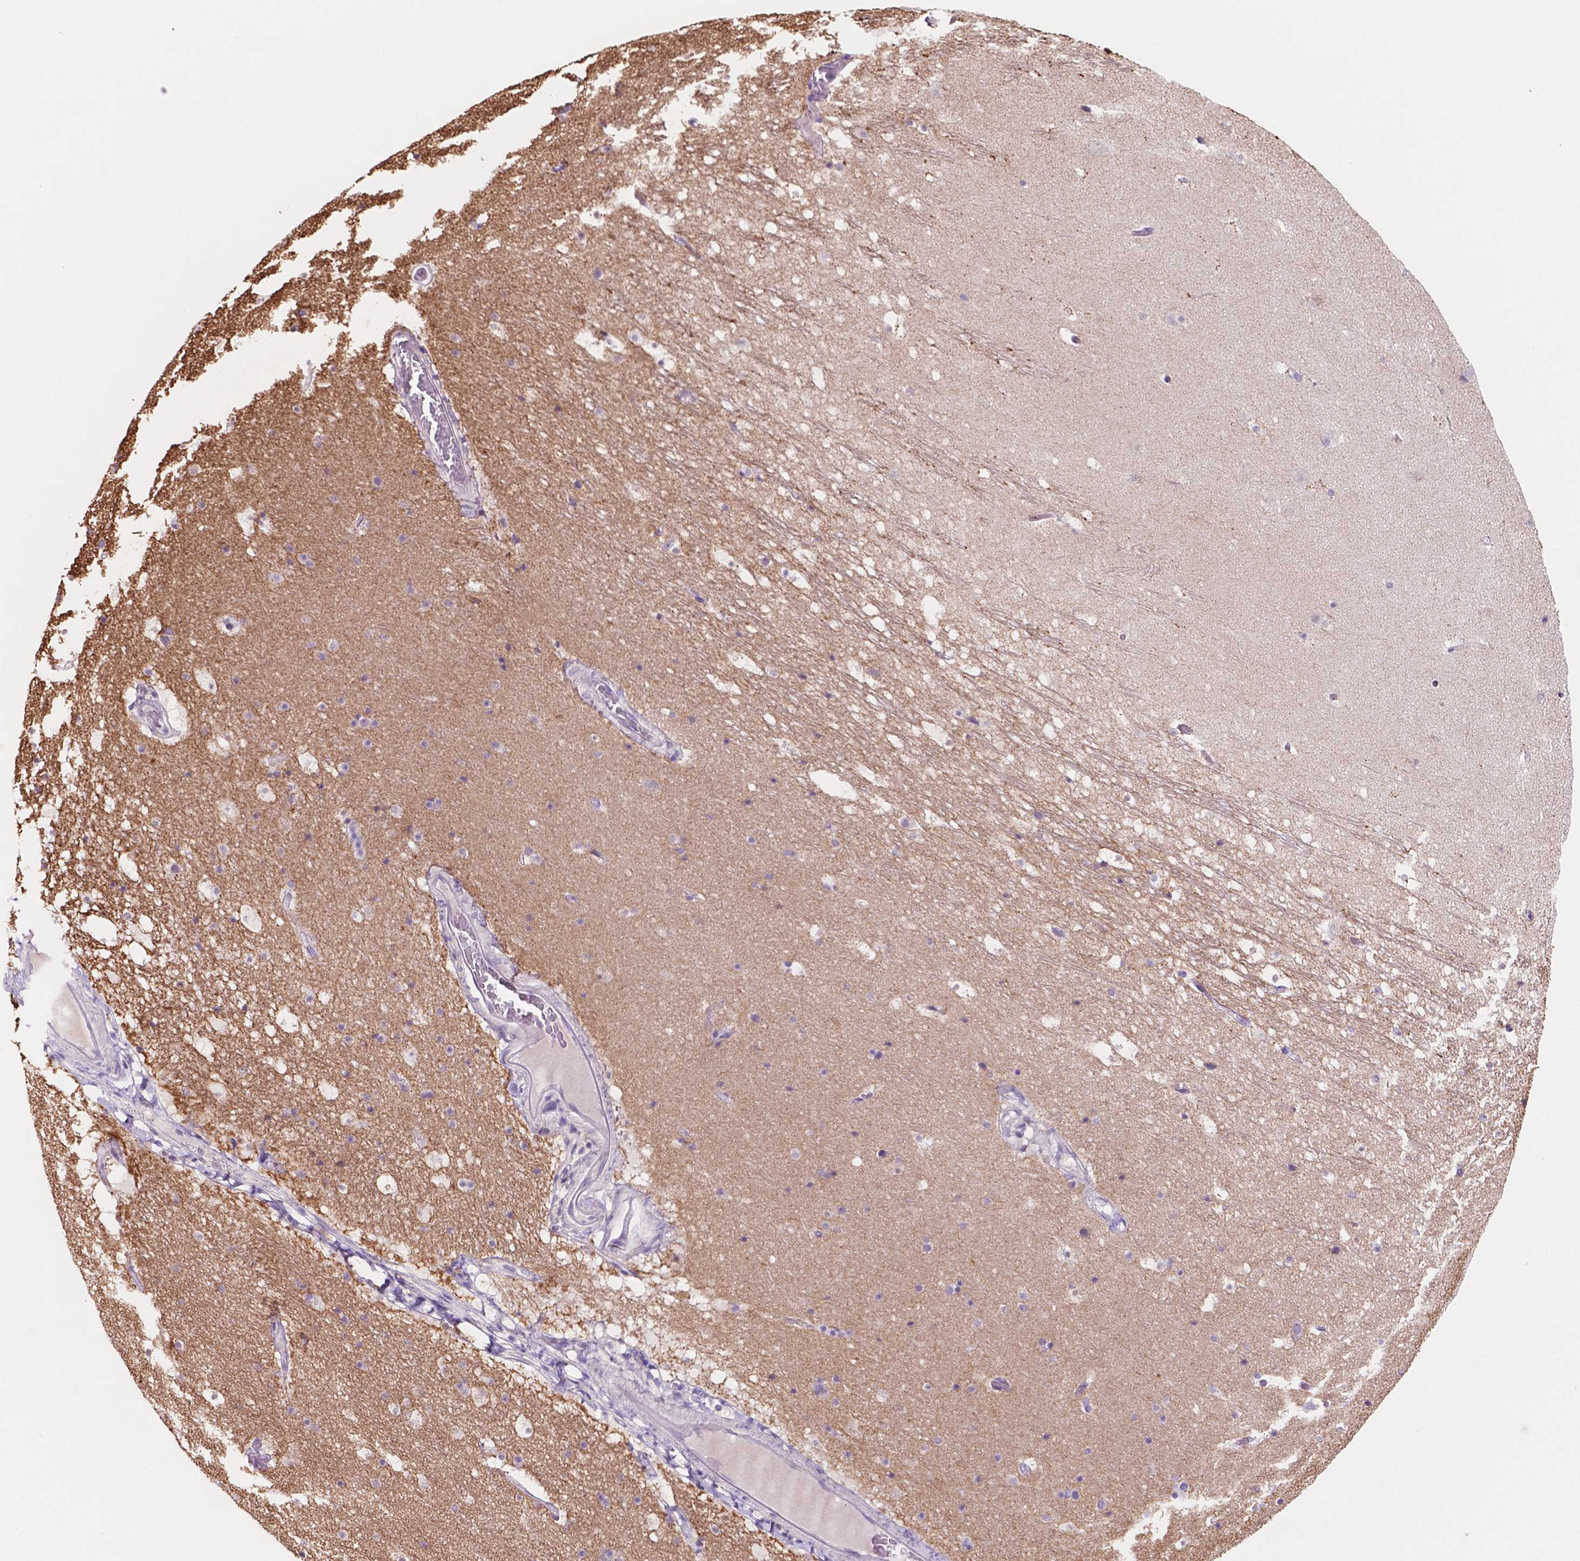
{"staining": {"intensity": "weak", "quantity": "<25%", "location": "cytoplasmic/membranous"}, "tissue": "hippocampus", "cell_type": "Glial cells", "image_type": "normal", "snomed": [{"axis": "morphology", "description": "Normal tissue, NOS"}, {"axis": "topography", "description": "Hippocampus"}], "caption": "Immunohistochemistry (IHC) of unremarkable hippocampus exhibits no staining in glial cells. Nuclei are stained in blue.", "gene": "MKRN2OS", "patient": {"sex": "male", "age": 26}}